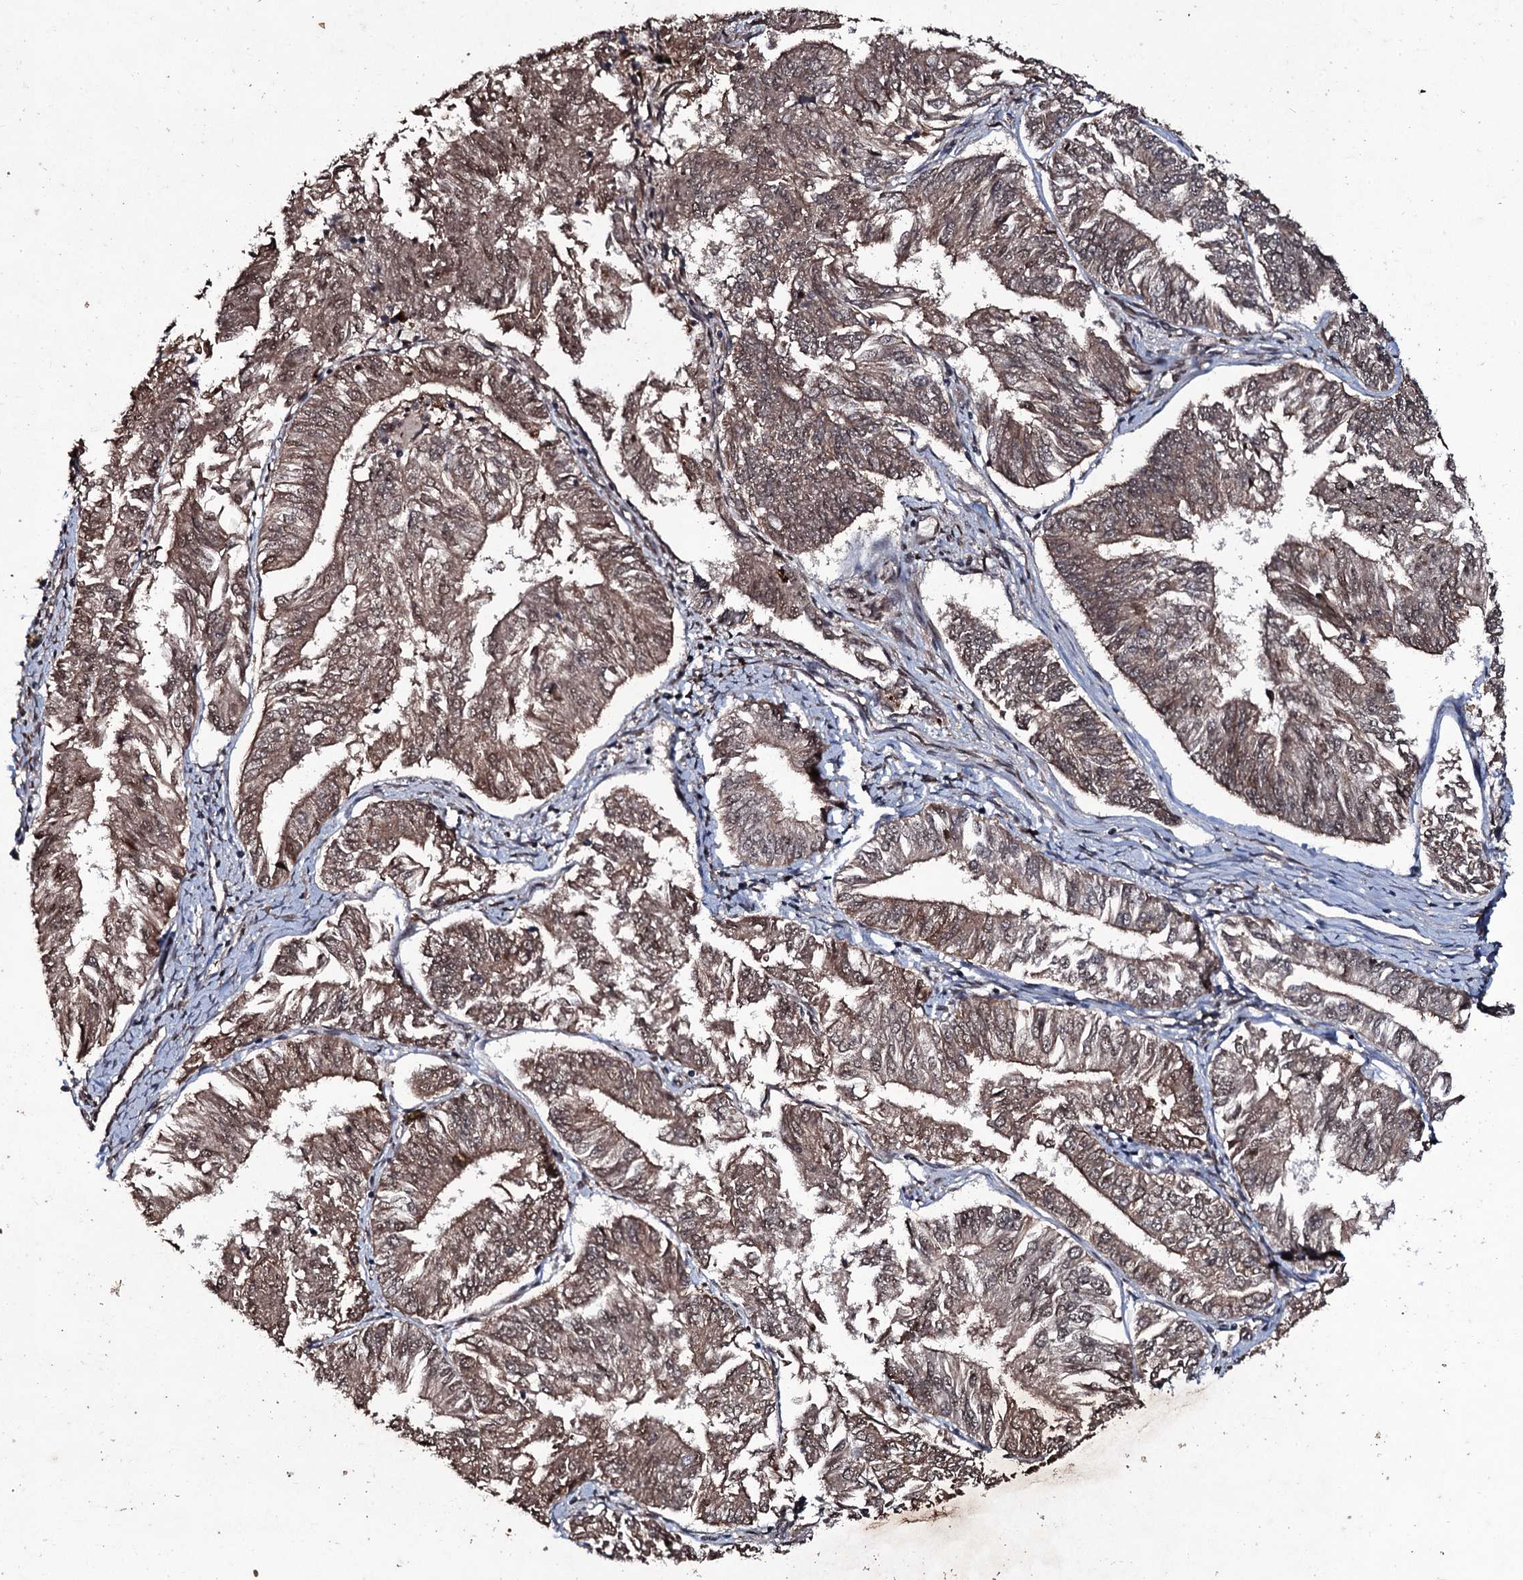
{"staining": {"intensity": "moderate", "quantity": ">75%", "location": "cytoplasmic/membranous,nuclear"}, "tissue": "endometrial cancer", "cell_type": "Tumor cells", "image_type": "cancer", "snomed": [{"axis": "morphology", "description": "Adenocarcinoma, NOS"}, {"axis": "topography", "description": "Endometrium"}], "caption": "Protein expression analysis of adenocarcinoma (endometrial) displays moderate cytoplasmic/membranous and nuclear expression in about >75% of tumor cells.", "gene": "MRPS31", "patient": {"sex": "female", "age": 58}}